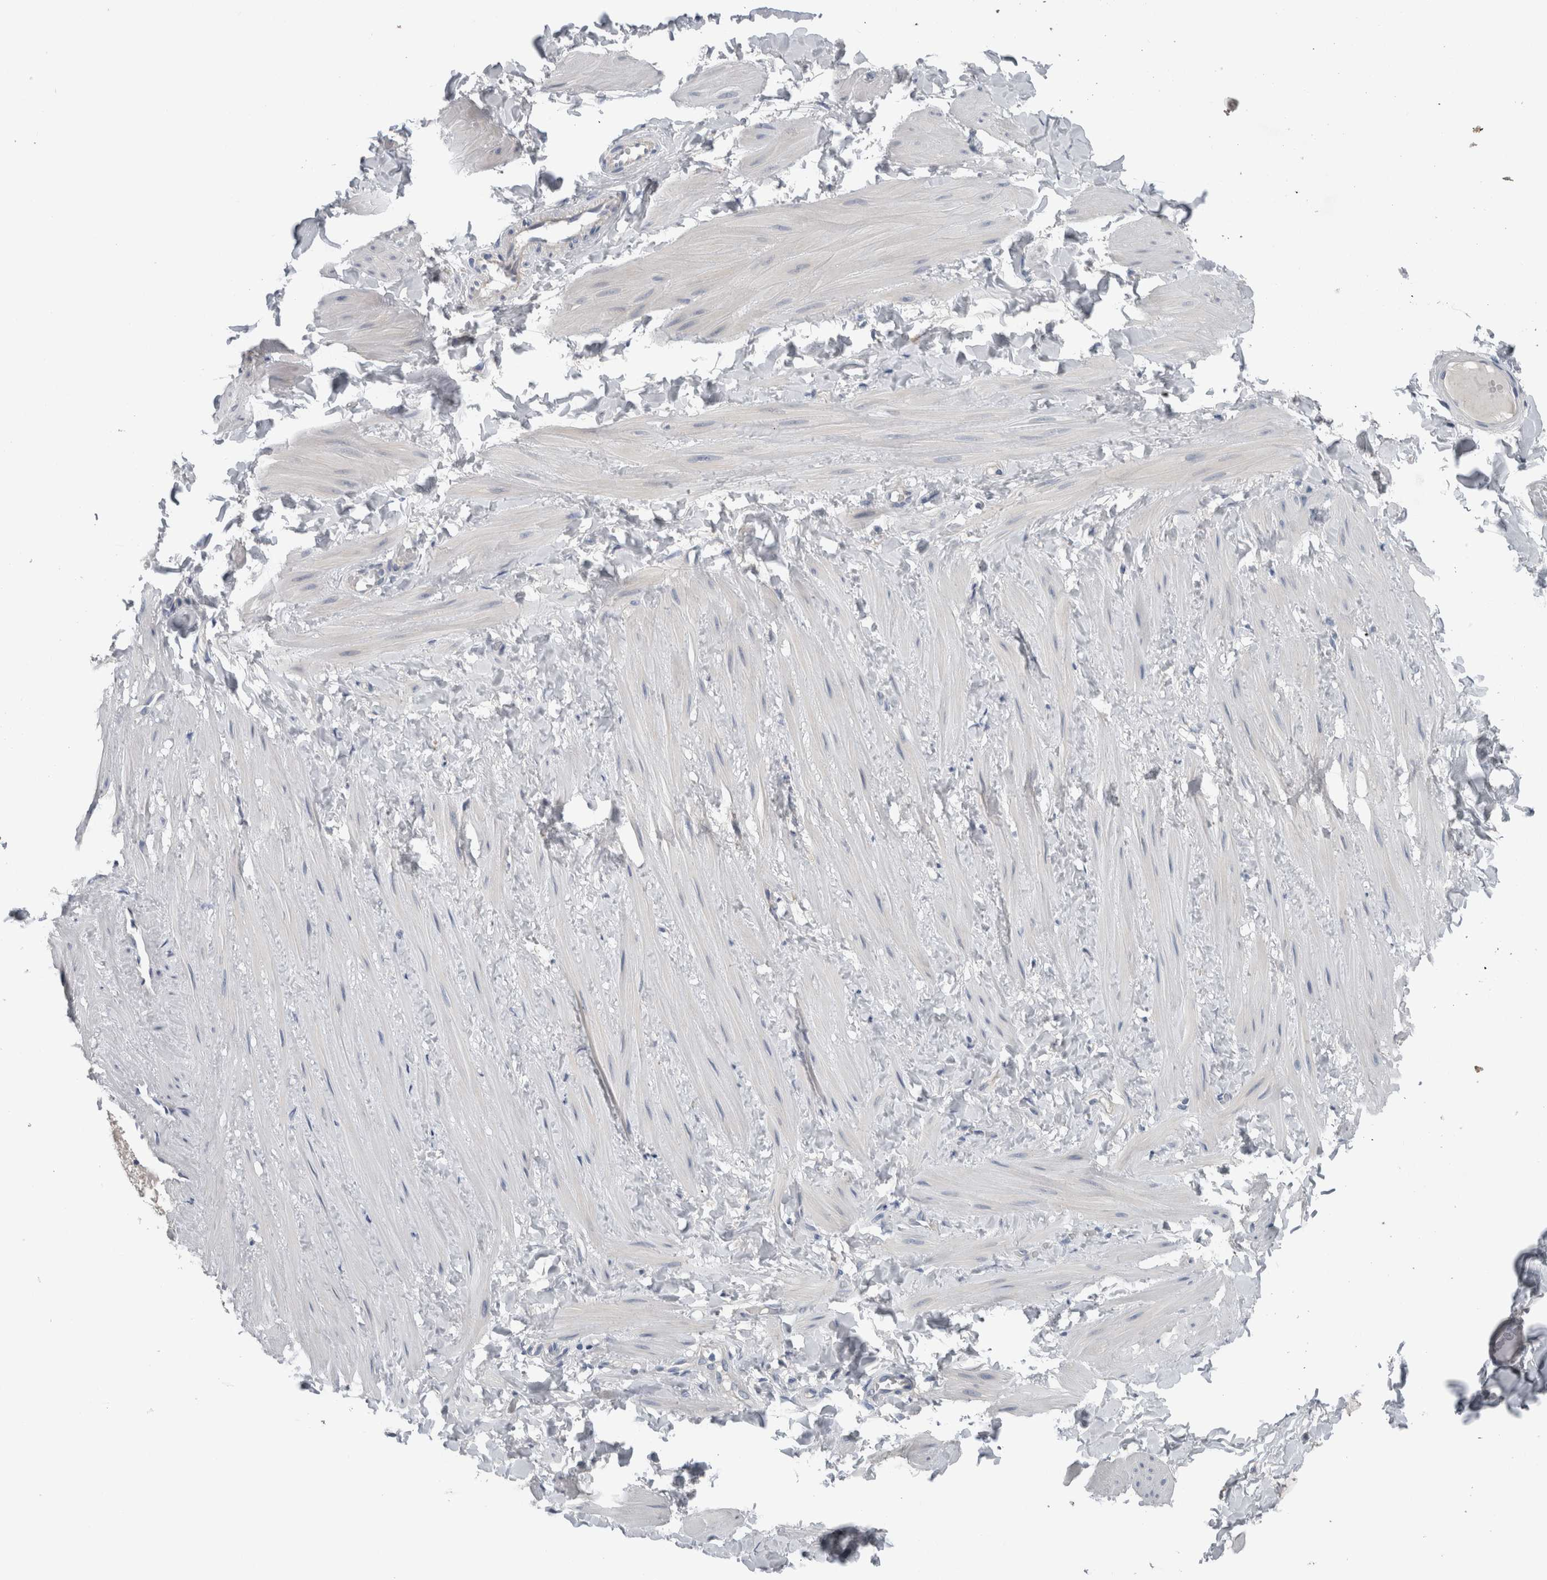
{"staining": {"intensity": "negative", "quantity": "none", "location": "none"}, "tissue": "adipose tissue", "cell_type": "Adipocytes", "image_type": "normal", "snomed": [{"axis": "morphology", "description": "Normal tissue, NOS"}, {"axis": "topography", "description": "Adipose tissue"}, {"axis": "topography", "description": "Vascular tissue"}, {"axis": "topography", "description": "Peripheral nerve tissue"}], "caption": "A high-resolution micrograph shows immunohistochemistry staining of benign adipose tissue, which reveals no significant positivity in adipocytes. The staining was performed using DAB (3,3'-diaminobenzidine) to visualize the protein expression in brown, while the nuclei were stained in blue with hematoxylin (Magnification: 20x).", "gene": "CRNN", "patient": {"sex": "male", "age": 25}}